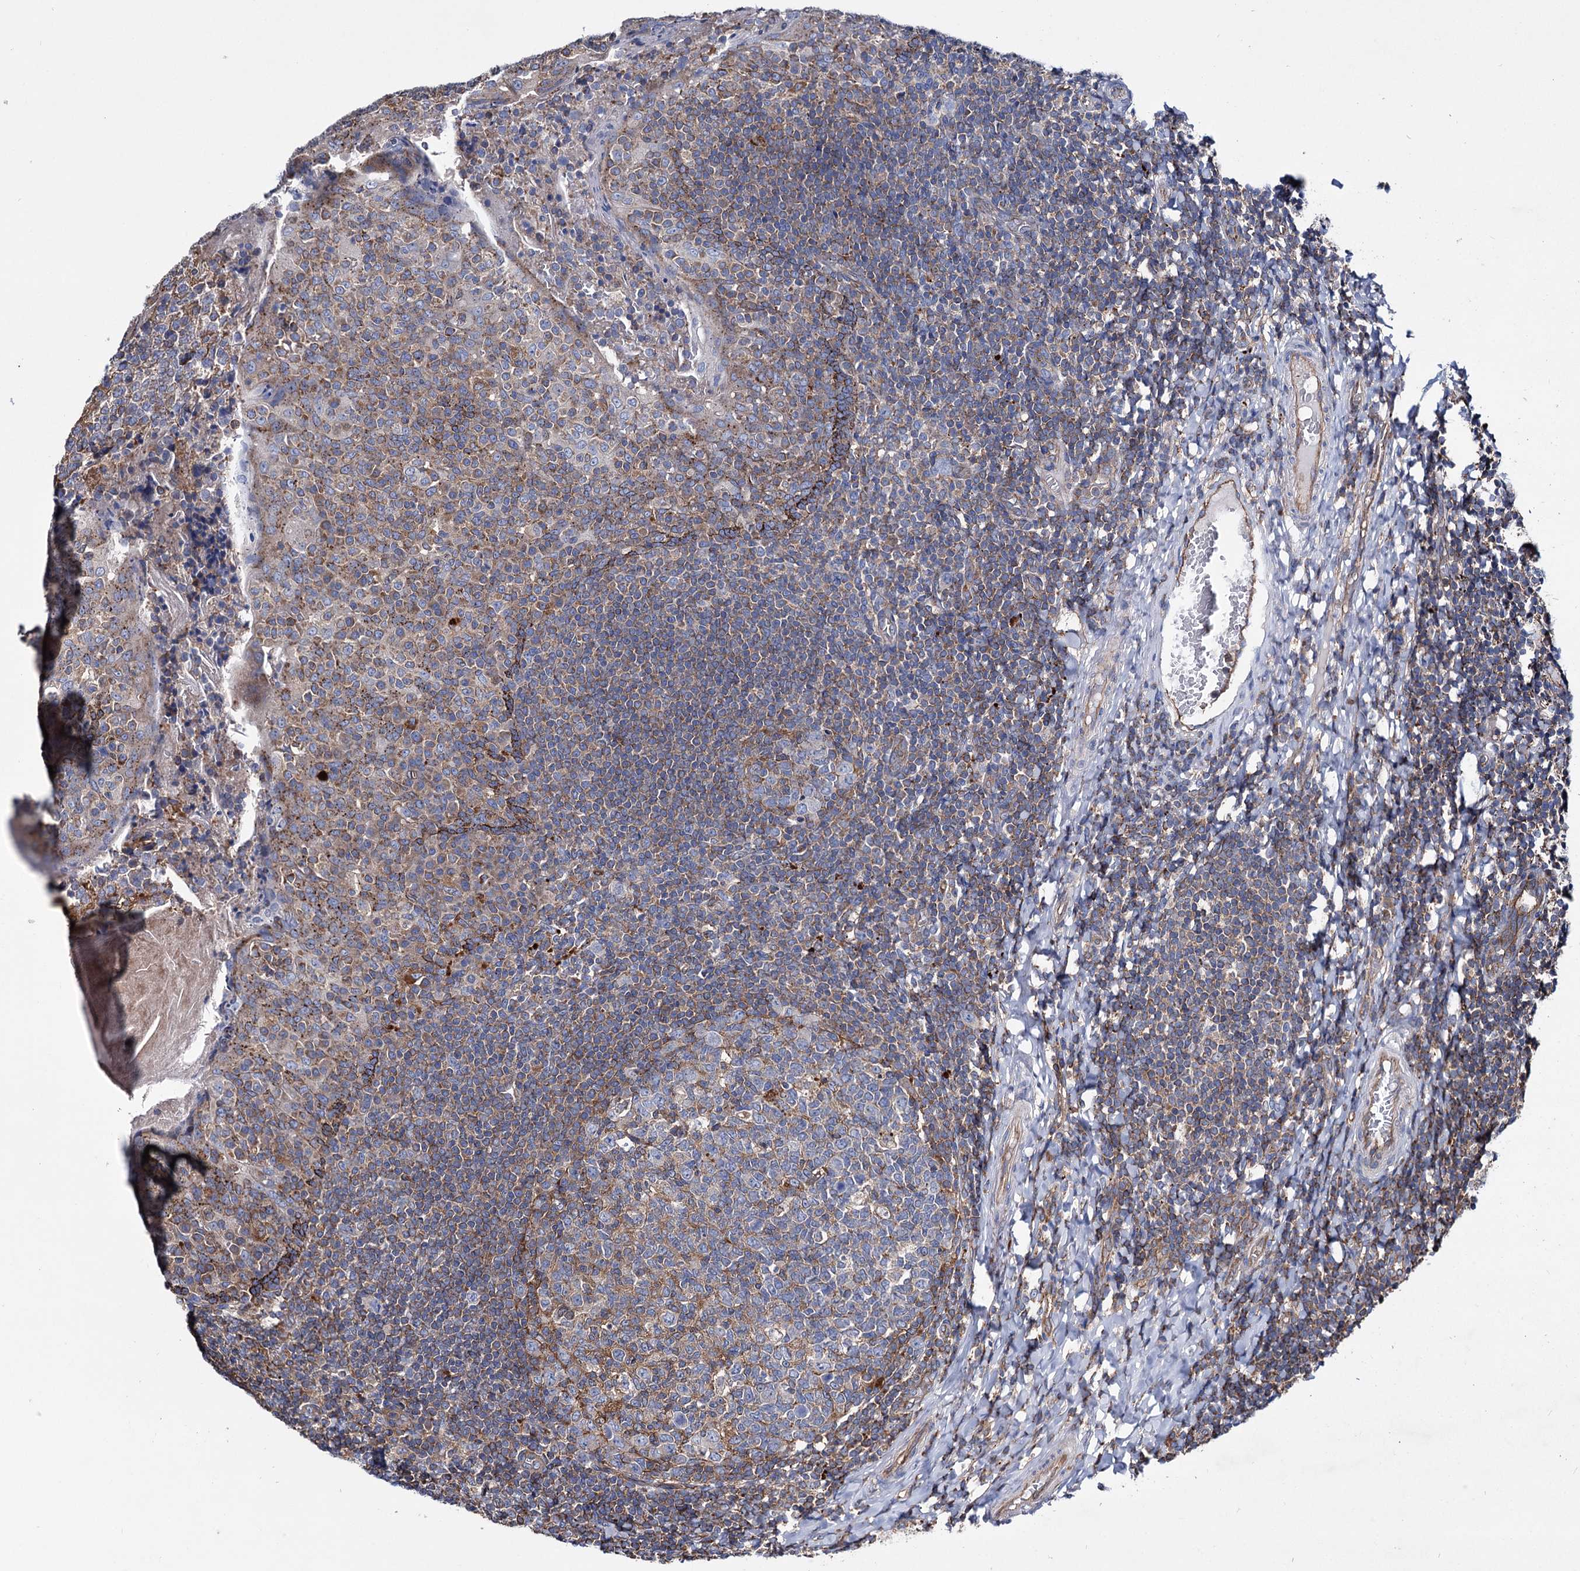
{"staining": {"intensity": "weak", "quantity": "25%-75%", "location": "cytoplasmic/membranous"}, "tissue": "tonsil", "cell_type": "Germinal center cells", "image_type": "normal", "snomed": [{"axis": "morphology", "description": "Normal tissue, NOS"}, {"axis": "topography", "description": "Tonsil"}], "caption": "This photomicrograph exhibits normal tonsil stained with immunohistochemistry to label a protein in brown. The cytoplasmic/membranous of germinal center cells show weak positivity for the protein. Nuclei are counter-stained blue.", "gene": "SCPEP1", "patient": {"sex": "female", "age": 19}}